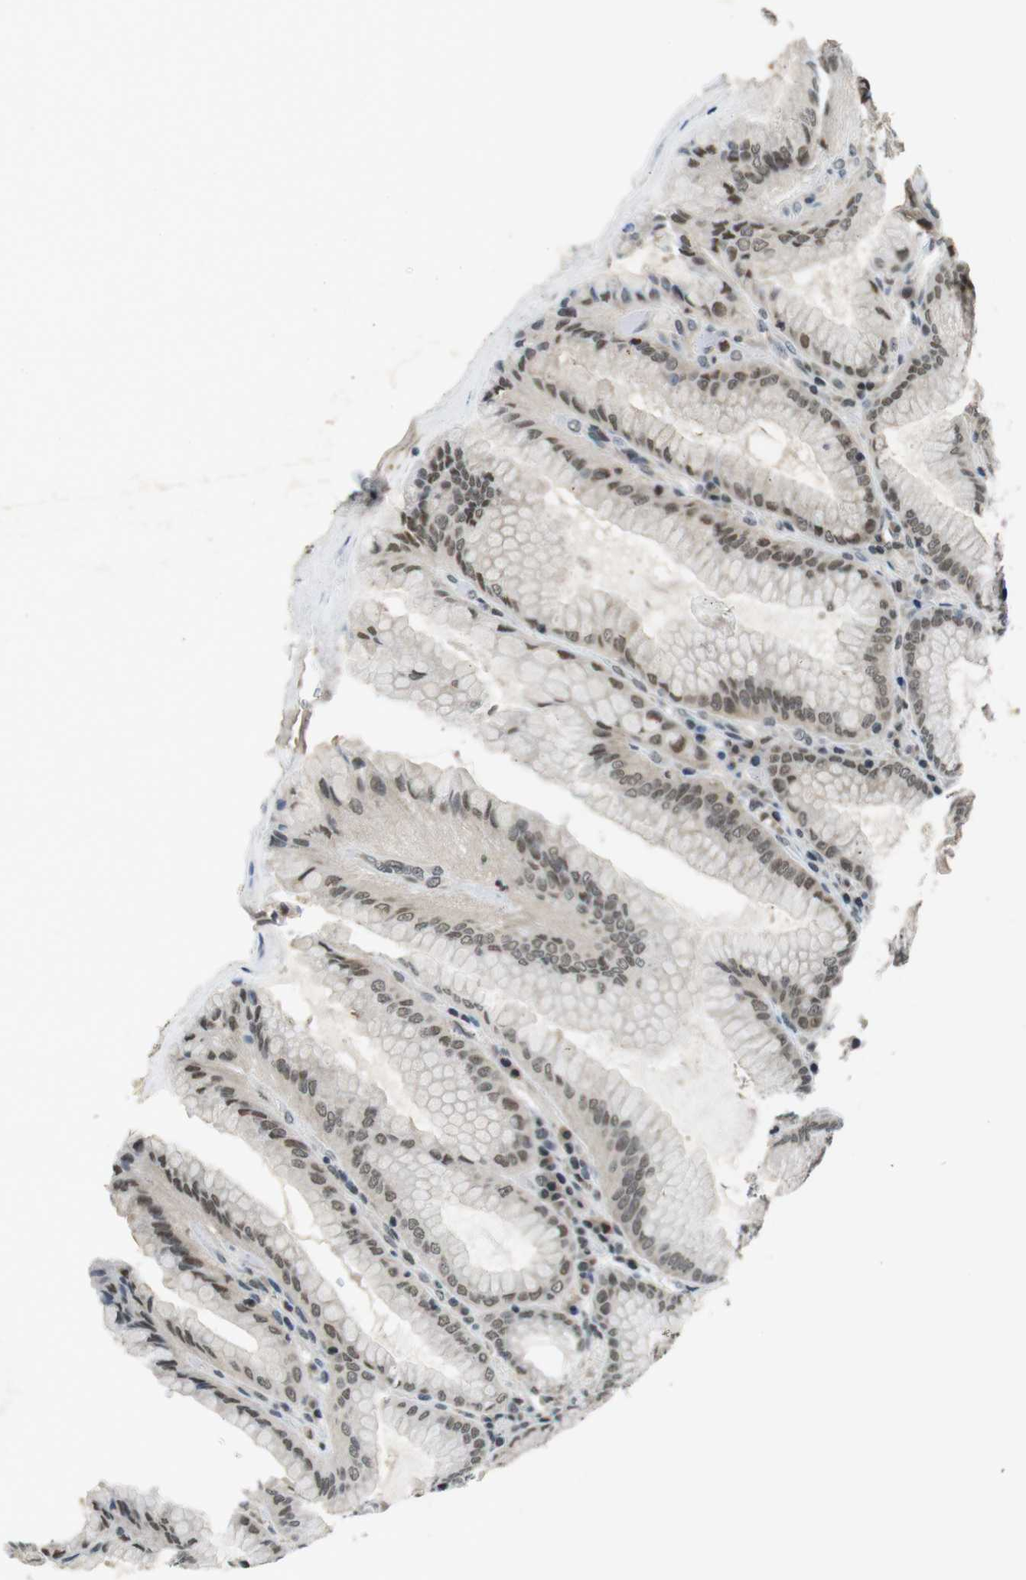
{"staining": {"intensity": "moderate", "quantity": "25%-75%", "location": "nuclear"}, "tissue": "stomach", "cell_type": "Glandular cells", "image_type": "normal", "snomed": [{"axis": "morphology", "description": "Normal tissue, NOS"}, {"axis": "topography", "description": "Stomach, lower"}], "caption": "A high-resolution micrograph shows IHC staining of unremarkable stomach, which displays moderate nuclear staining in approximately 25%-75% of glandular cells. The staining was performed using DAB (3,3'-diaminobenzidine), with brown indicating positive protein expression. Nuclei are stained blue with hematoxylin.", "gene": "NEK4", "patient": {"sex": "female", "age": 76}}